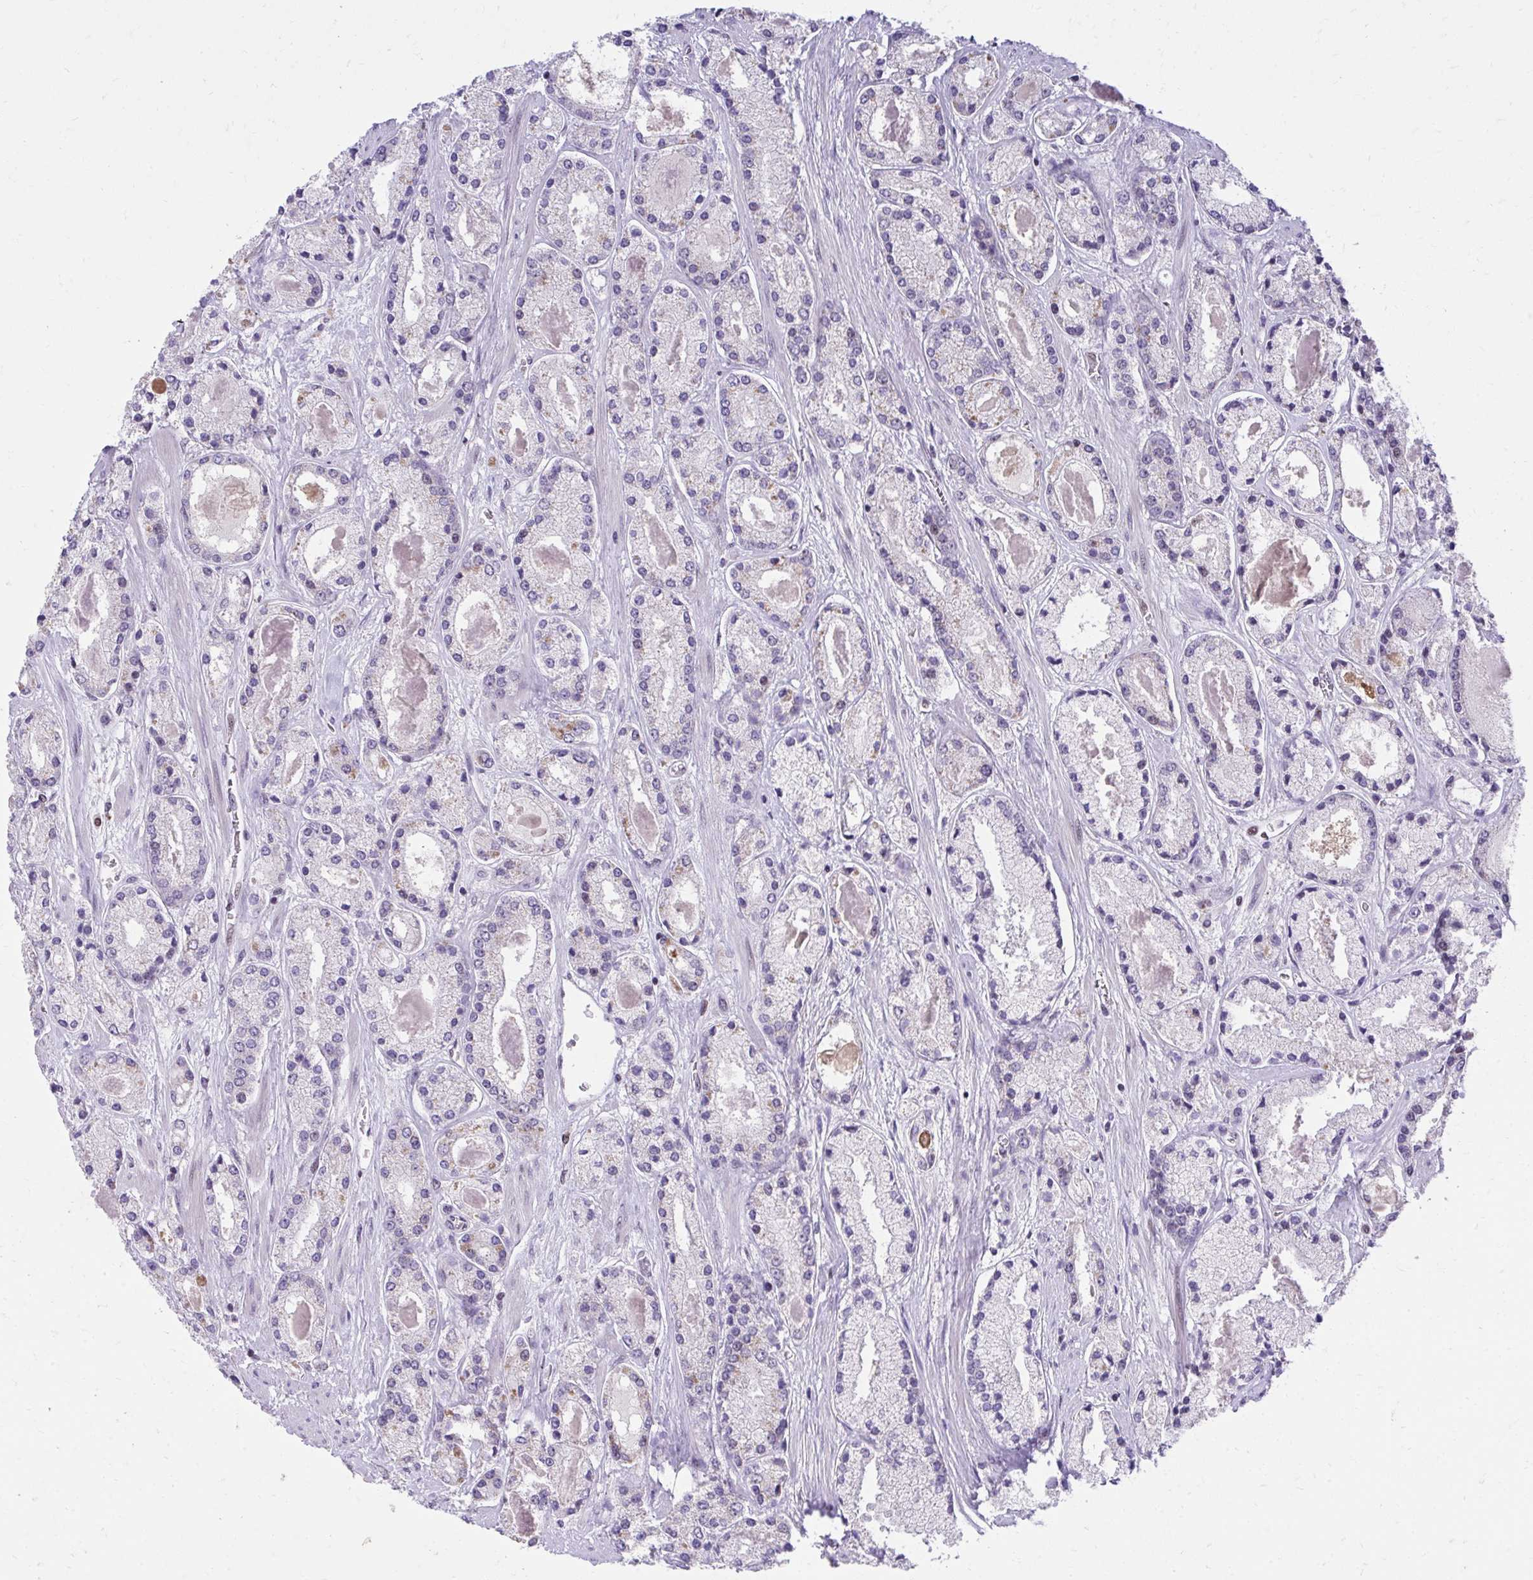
{"staining": {"intensity": "negative", "quantity": "none", "location": "none"}, "tissue": "prostate cancer", "cell_type": "Tumor cells", "image_type": "cancer", "snomed": [{"axis": "morphology", "description": "Adenocarcinoma, High grade"}, {"axis": "topography", "description": "Prostate"}], "caption": "Immunohistochemistry (IHC) micrograph of human prostate cancer (high-grade adenocarcinoma) stained for a protein (brown), which shows no expression in tumor cells. (Stains: DAB (3,3'-diaminobenzidine) immunohistochemistry (IHC) with hematoxylin counter stain, Microscopy: brightfield microscopy at high magnification).", "gene": "HOXA4", "patient": {"sex": "male", "age": 67}}